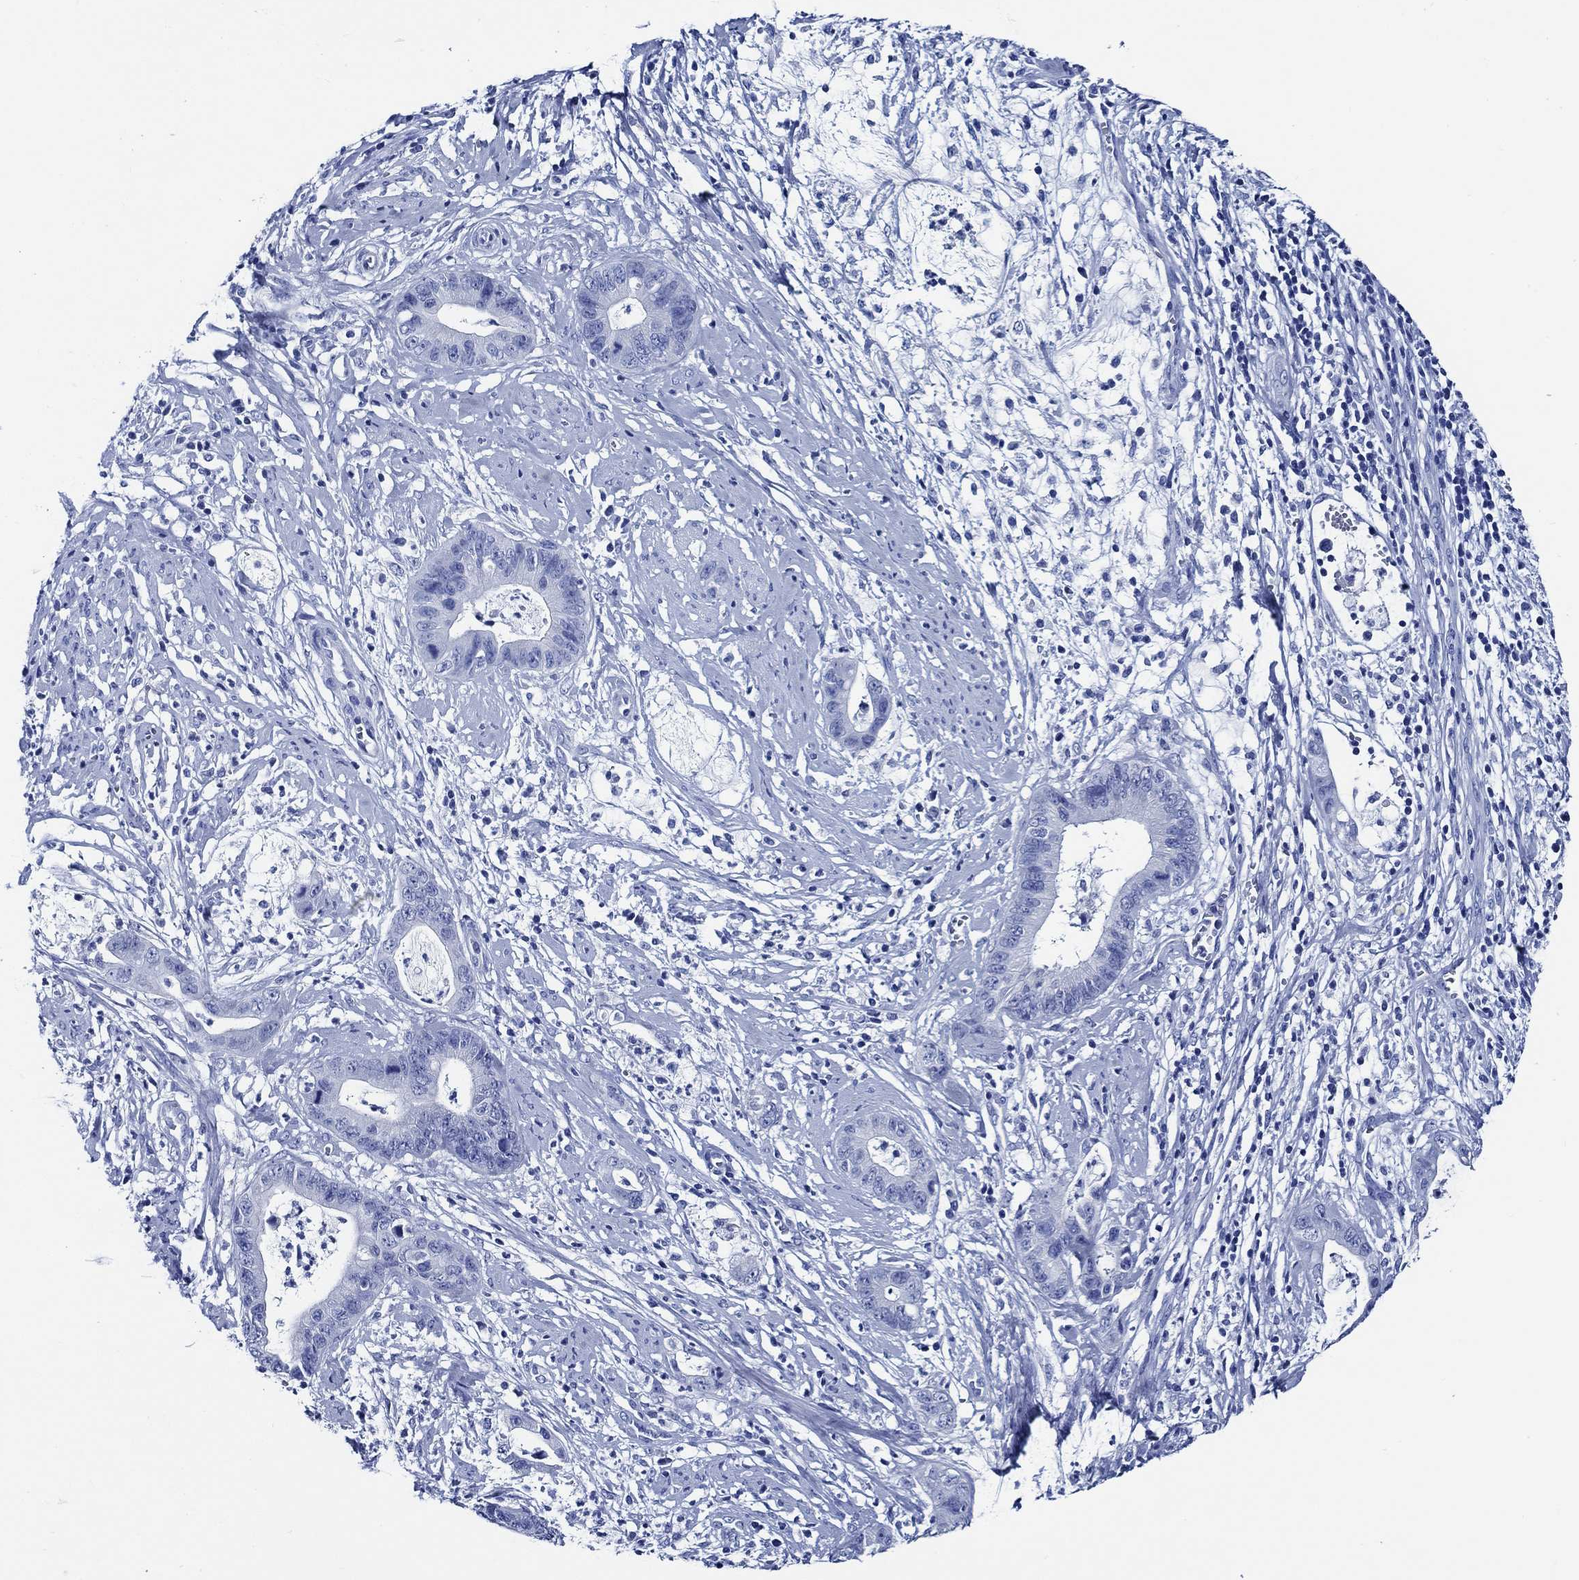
{"staining": {"intensity": "negative", "quantity": "none", "location": "none"}, "tissue": "cervical cancer", "cell_type": "Tumor cells", "image_type": "cancer", "snomed": [{"axis": "morphology", "description": "Adenocarcinoma, NOS"}, {"axis": "topography", "description": "Cervix"}], "caption": "IHC photomicrograph of neoplastic tissue: human cervical adenocarcinoma stained with DAB (3,3'-diaminobenzidine) reveals no significant protein expression in tumor cells.", "gene": "WDR62", "patient": {"sex": "female", "age": 44}}